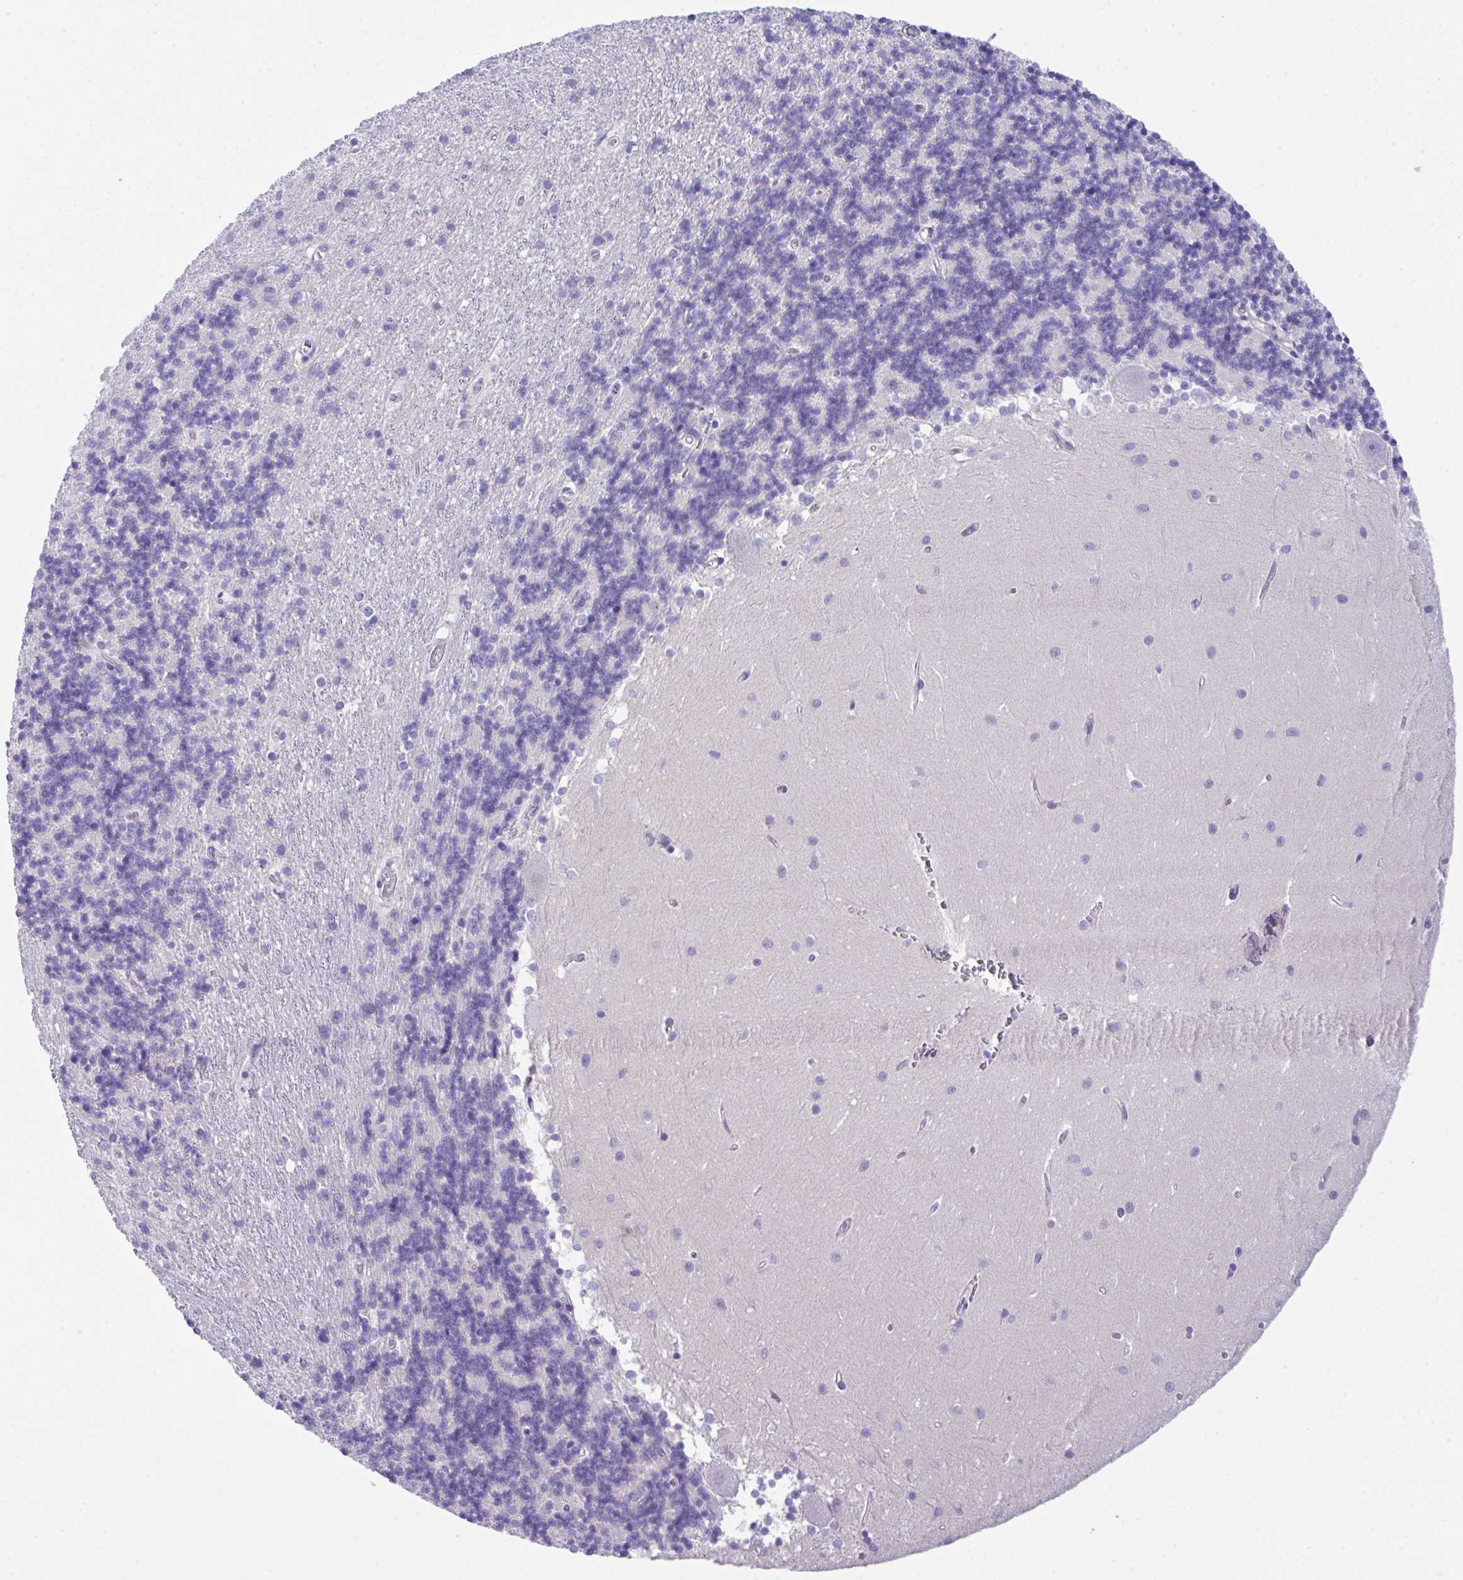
{"staining": {"intensity": "negative", "quantity": "none", "location": "none"}, "tissue": "cerebellum", "cell_type": "Cells in granular layer", "image_type": "normal", "snomed": [{"axis": "morphology", "description": "Normal tissue, NOS"}, {"axis": "topography", "description": "Cerebellum"}], "caption": "The immunohistochemistry (IHC) micrograph has no significant staining in cells in granular layer of cerebellum. Nuclei are stained in blue.", "gene": "HOXB4", "patient": {"sex": "male", "age": 54}}